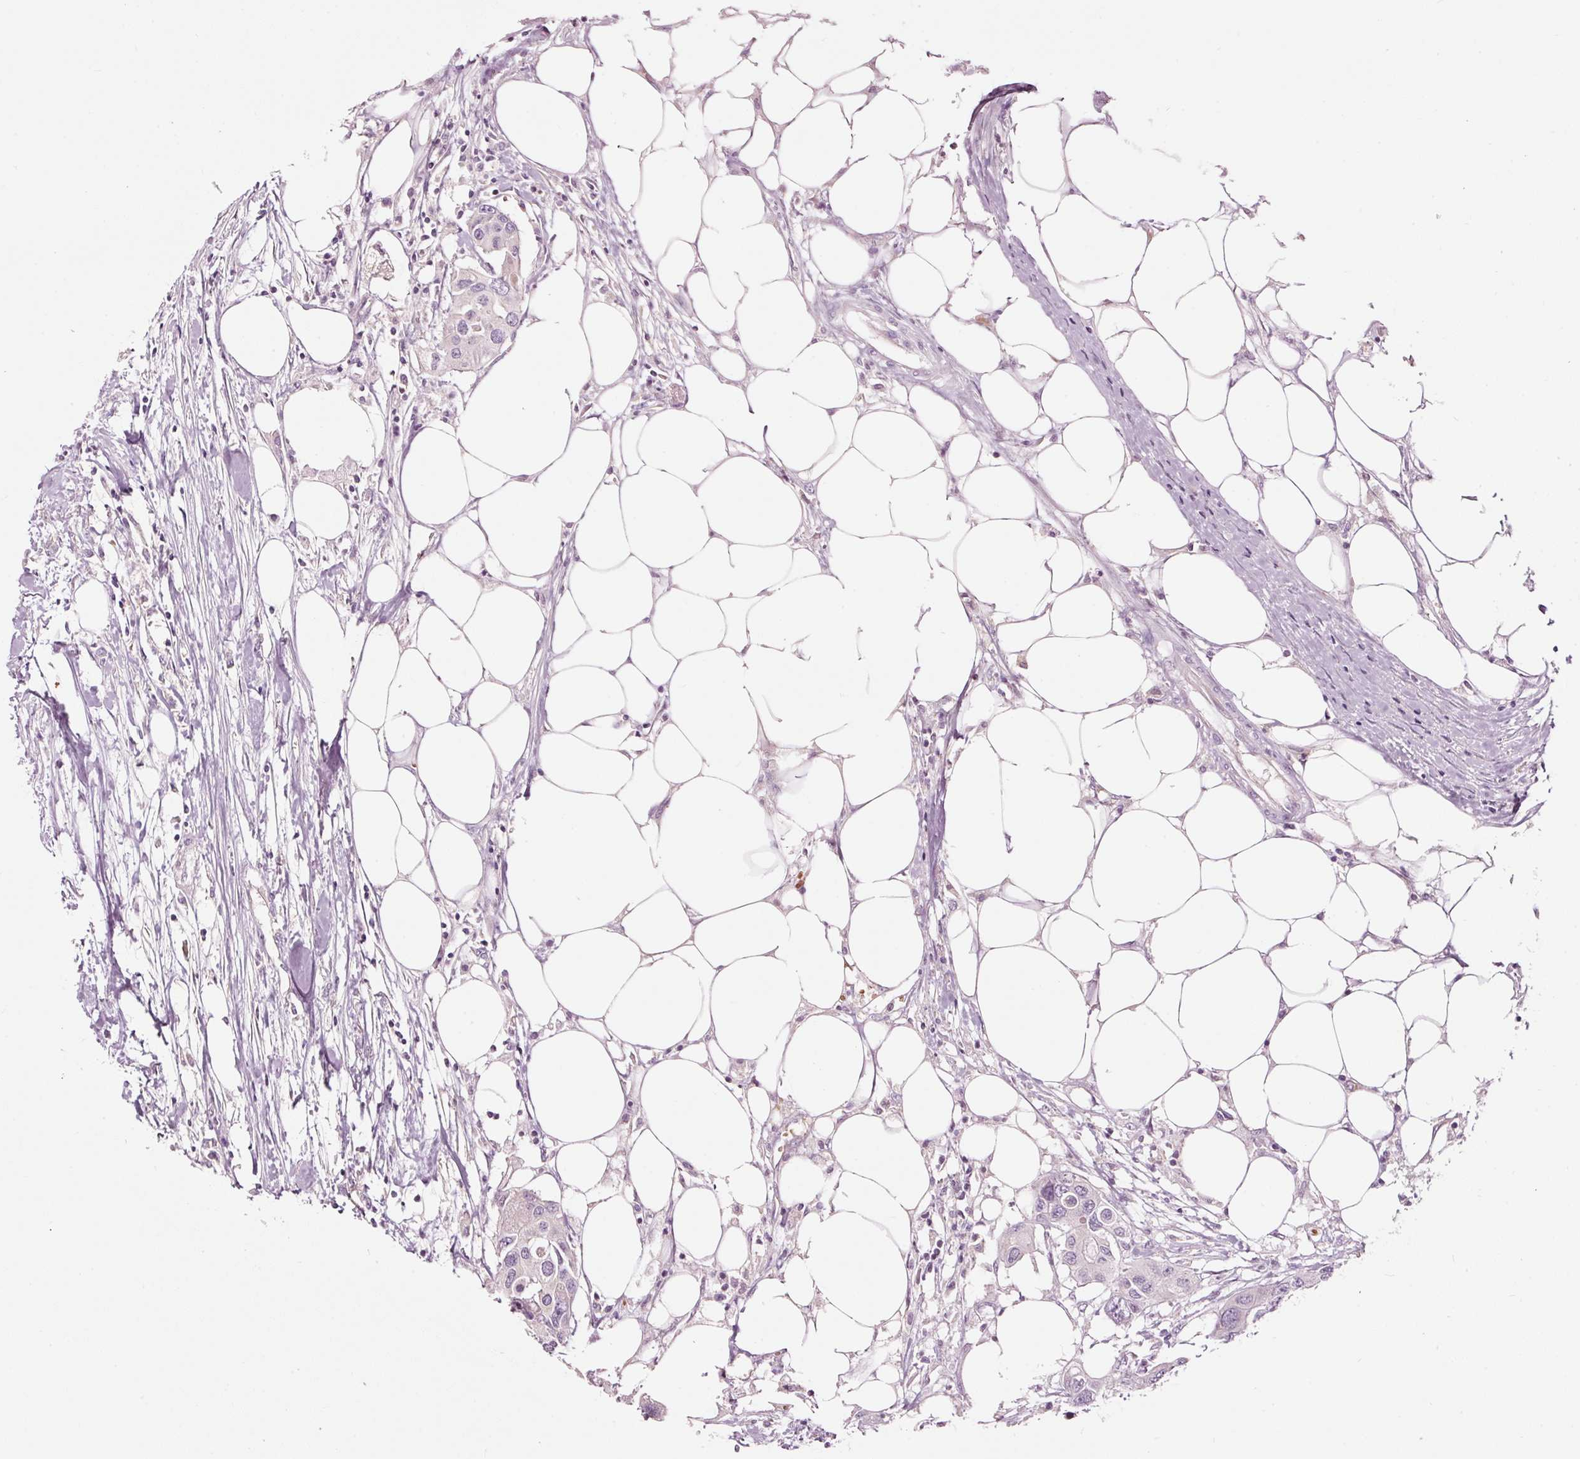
{"staining": {"intensity": "negative", "quantity": "none", "location": "none"}, "tissue": "colorectal cancer", "cell_type": "Tumor cells", "image_type": "cancer", "snomed": [{"axis": "morphology", "description": "Adenocarcinoma, NOS"}, {"axis": "topography", "description": "Colon"}], "caption": "Colorectal cancer was stained to show a protein in brown. There is no significant expression in tumor cells.", "gene": "LDHAL6B", "patient": {"sex": "male", "age": 77}}